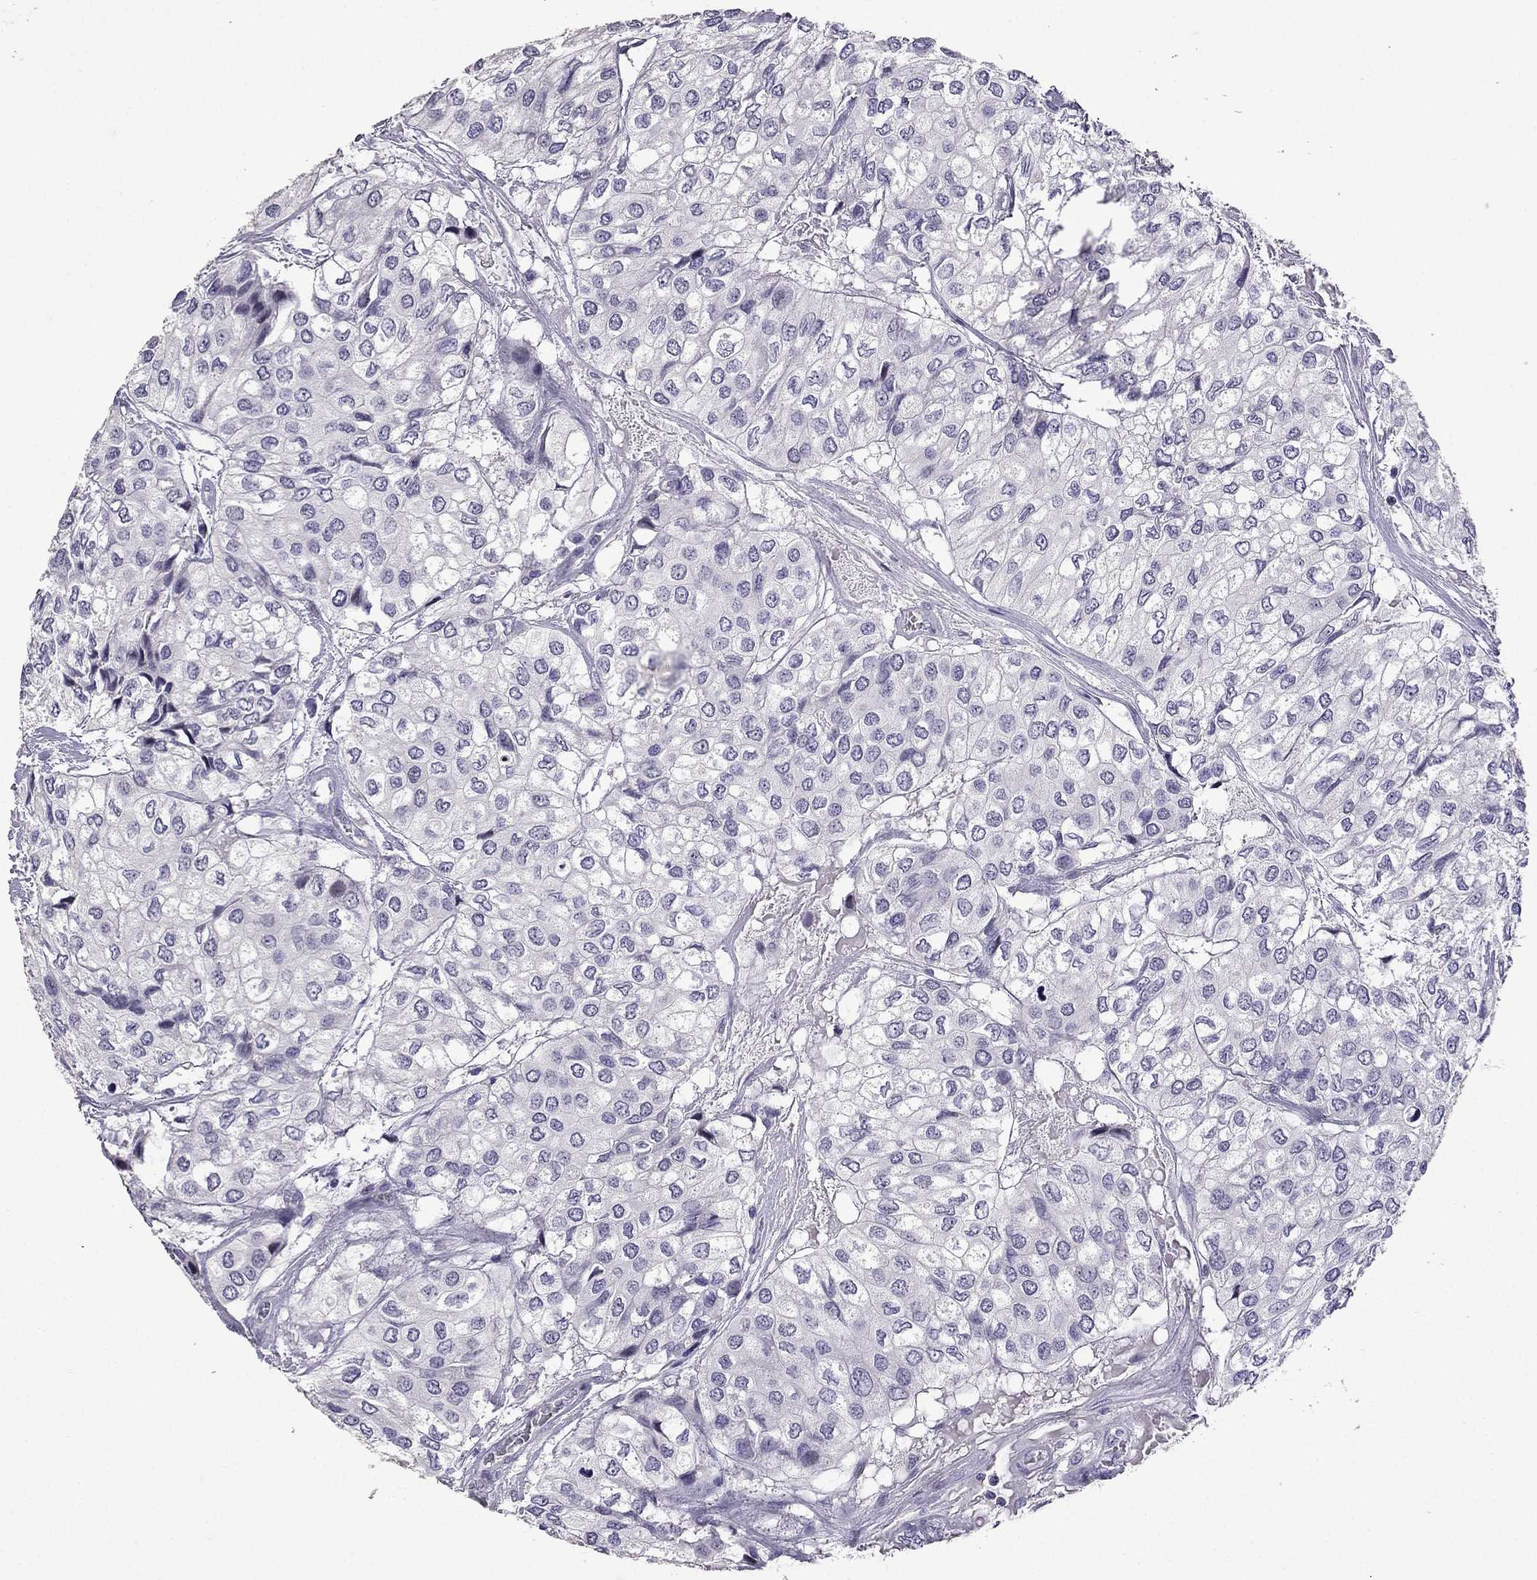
{"staining": {"intensity": "negative", "quantity": "none", "location": "none"}, "tissue": "urothelial cancer", "cell_type": "Tumor cells", "image_type": "cancer", "snomed": [{"axis": "morphology", "description": "Urothelial carcinoma, High grade"}, {"axis": "topography", "description": "Urinary bladder"}], "caption": "High power microscopy histopathology image of an immunohistochemistry image of high-grade urothelial carcinoma, revealing no significant staining in tumor cells.", "gene": "TTN", "patient": {"sex": "male", "age": 73}}